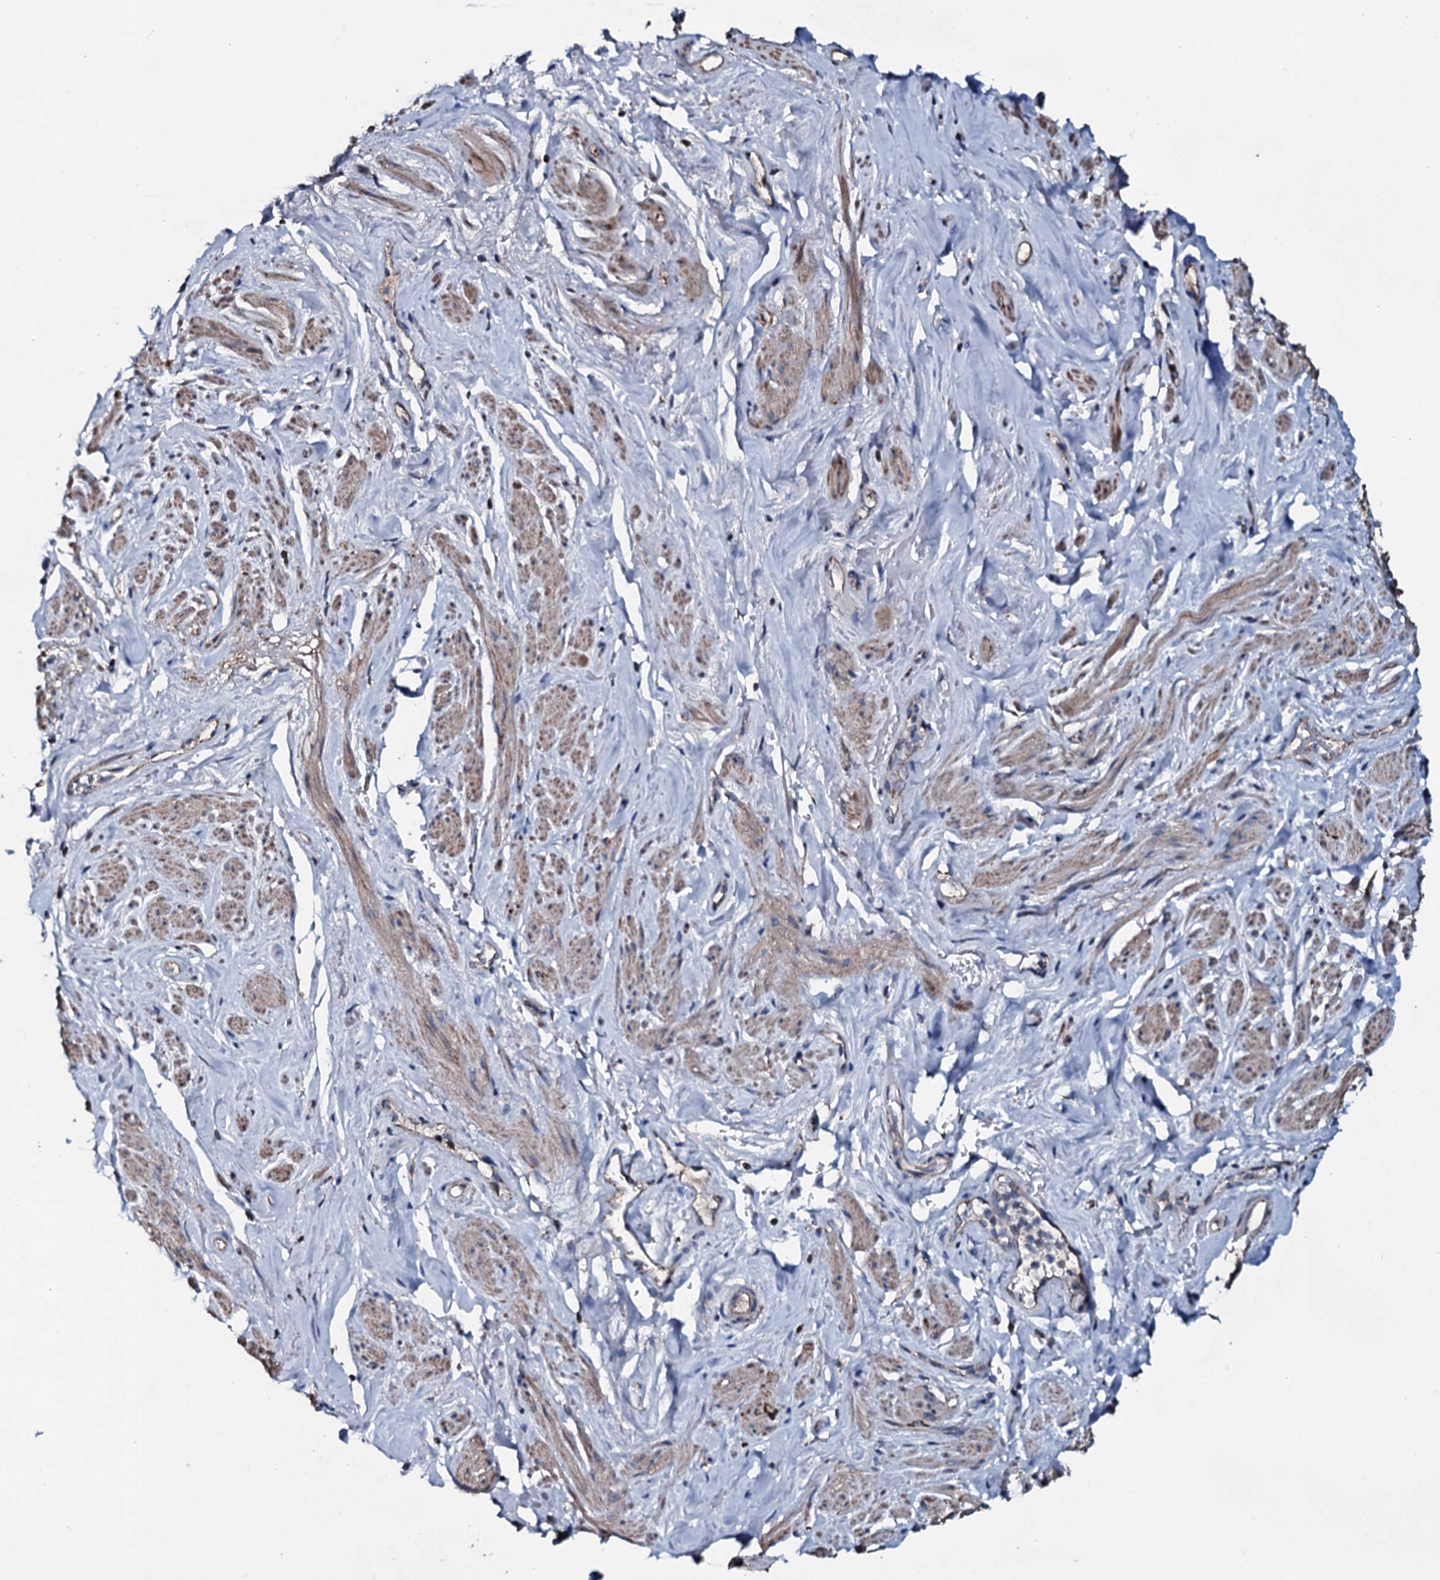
{"staining": {"intensity": "moderate", "quantity": "25%-75%", "location": "cytoplasmic/membranous"}, "tissue": "smooth muscle", "cell_type": "Smooth muscle cells", "image_type": "normal", "snomed": [{"axis": "morphology", "description": "Normal tissue, NOS"}, {"axis": "topography", "description": "Smooth muscle"}, {"axis": "topography", "description": "Peripheral nerve tissue"}], "caption": "IHC image of normal smooth muscle: smooth muscle stained using immunohistochemistry (IHC) reveals medium levels of moderate protein expression localized specifically in the cytoplasmic/membranous of smooth muscle cells, appearing as a cytoplasmic/membranous brown color.", "gene": "DYNC2I2", "patient": {"sex": "male", "age": 69}}